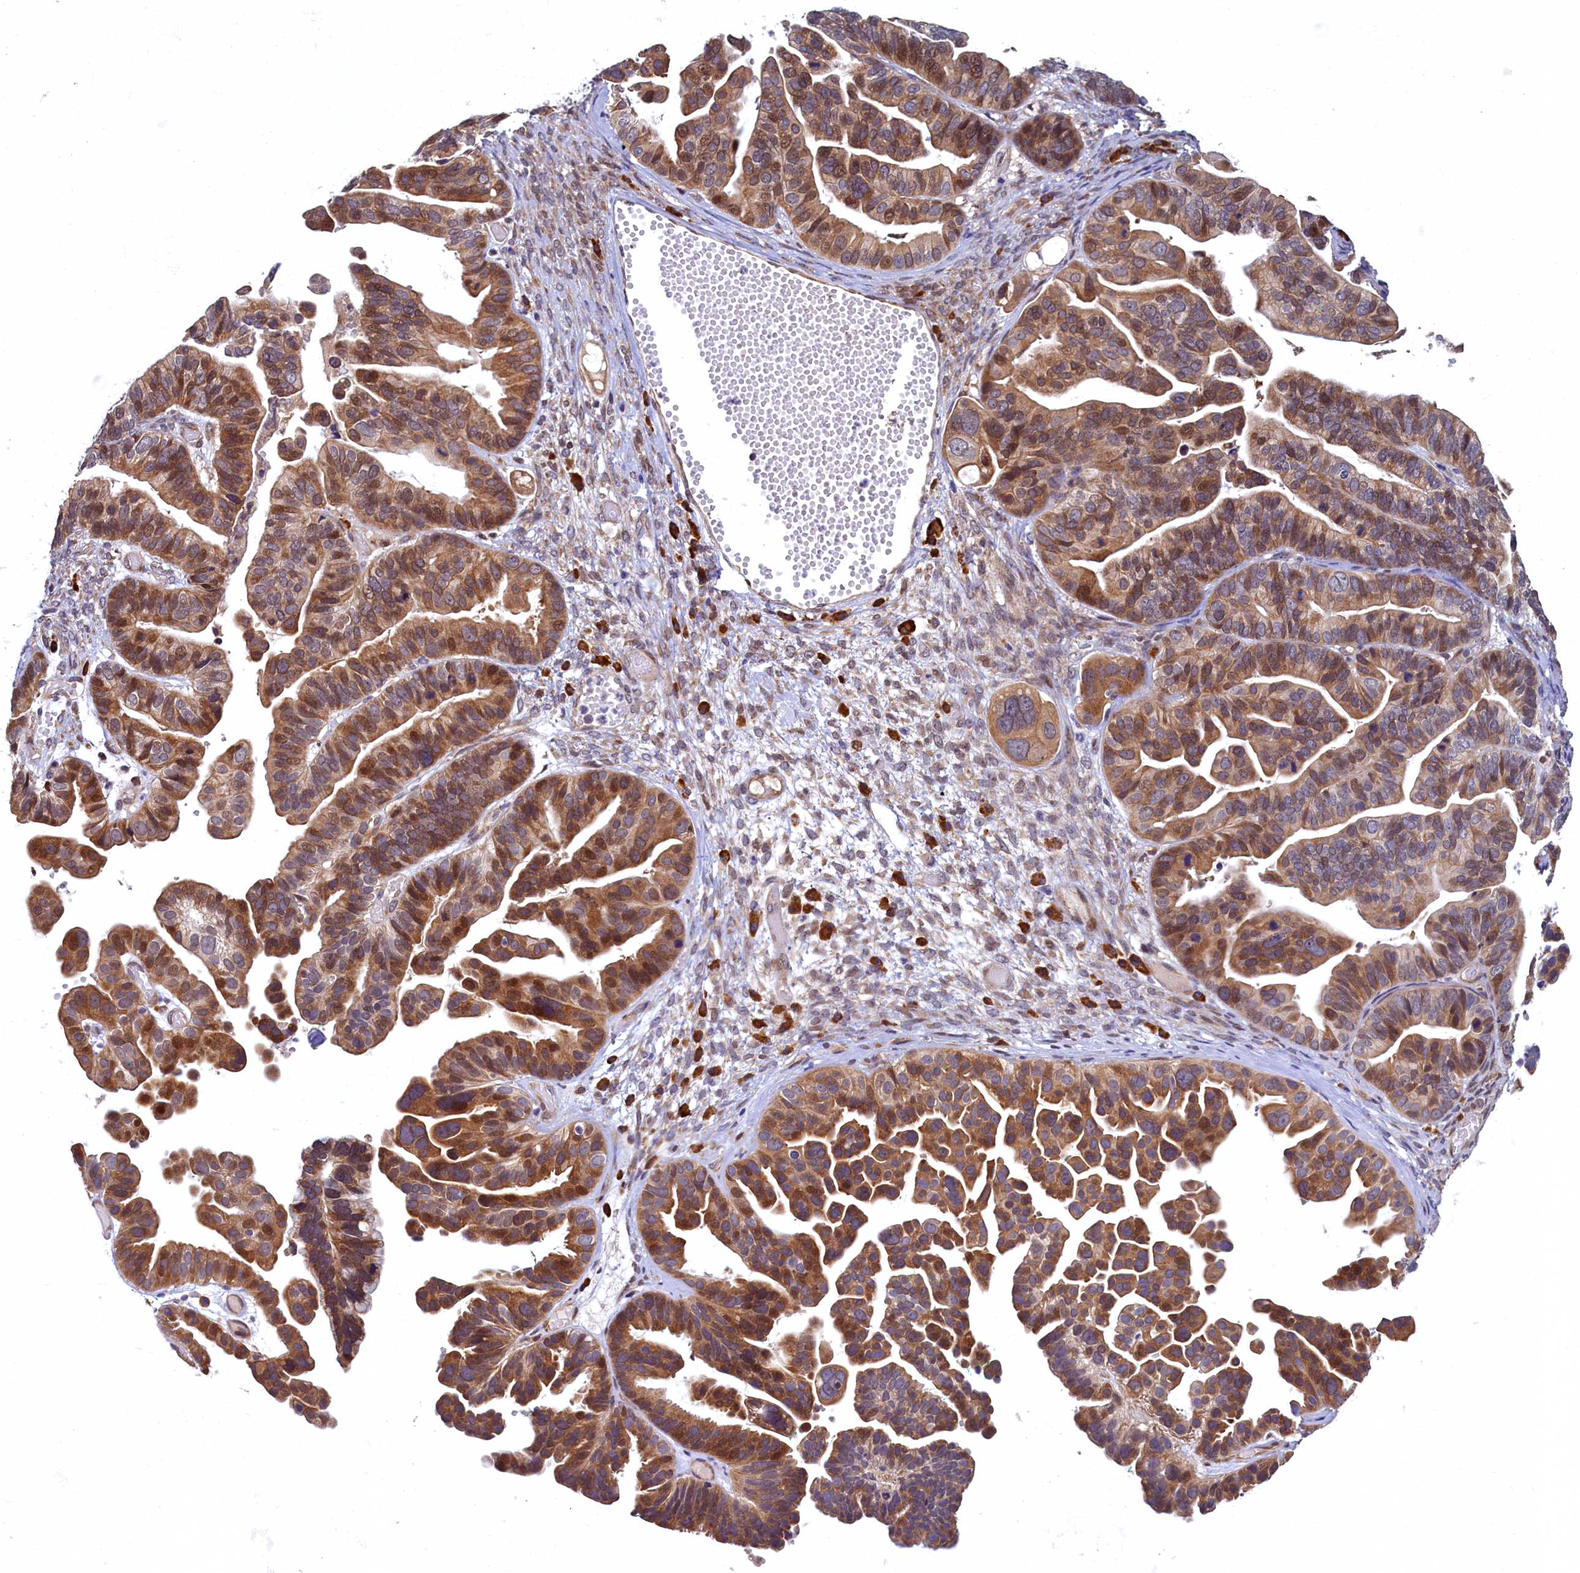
{"staining": {"intensity": "moderate", "quantity": ">75%", "location": "cytoplasmic/membranous,nuclear"}, "tissue": "ovarian cancer", "cell_type": "Tumor cells", "image_type": "cancer", "snomed": [{"axis": "morphology", "description": "Cystadenocarcinoma, serous, NOS"}, {"axis": "topography", "description": "Ovary"}], "caption": "This micrograph shows immunohistochemistry staining of ovarian cancer, with medium moderate cytoplasmic/membranous and nuclear positivity in about >75% of tumor cells.", "gene": "SLC16A14", "patient": {"sex": "female", "age": 56}}